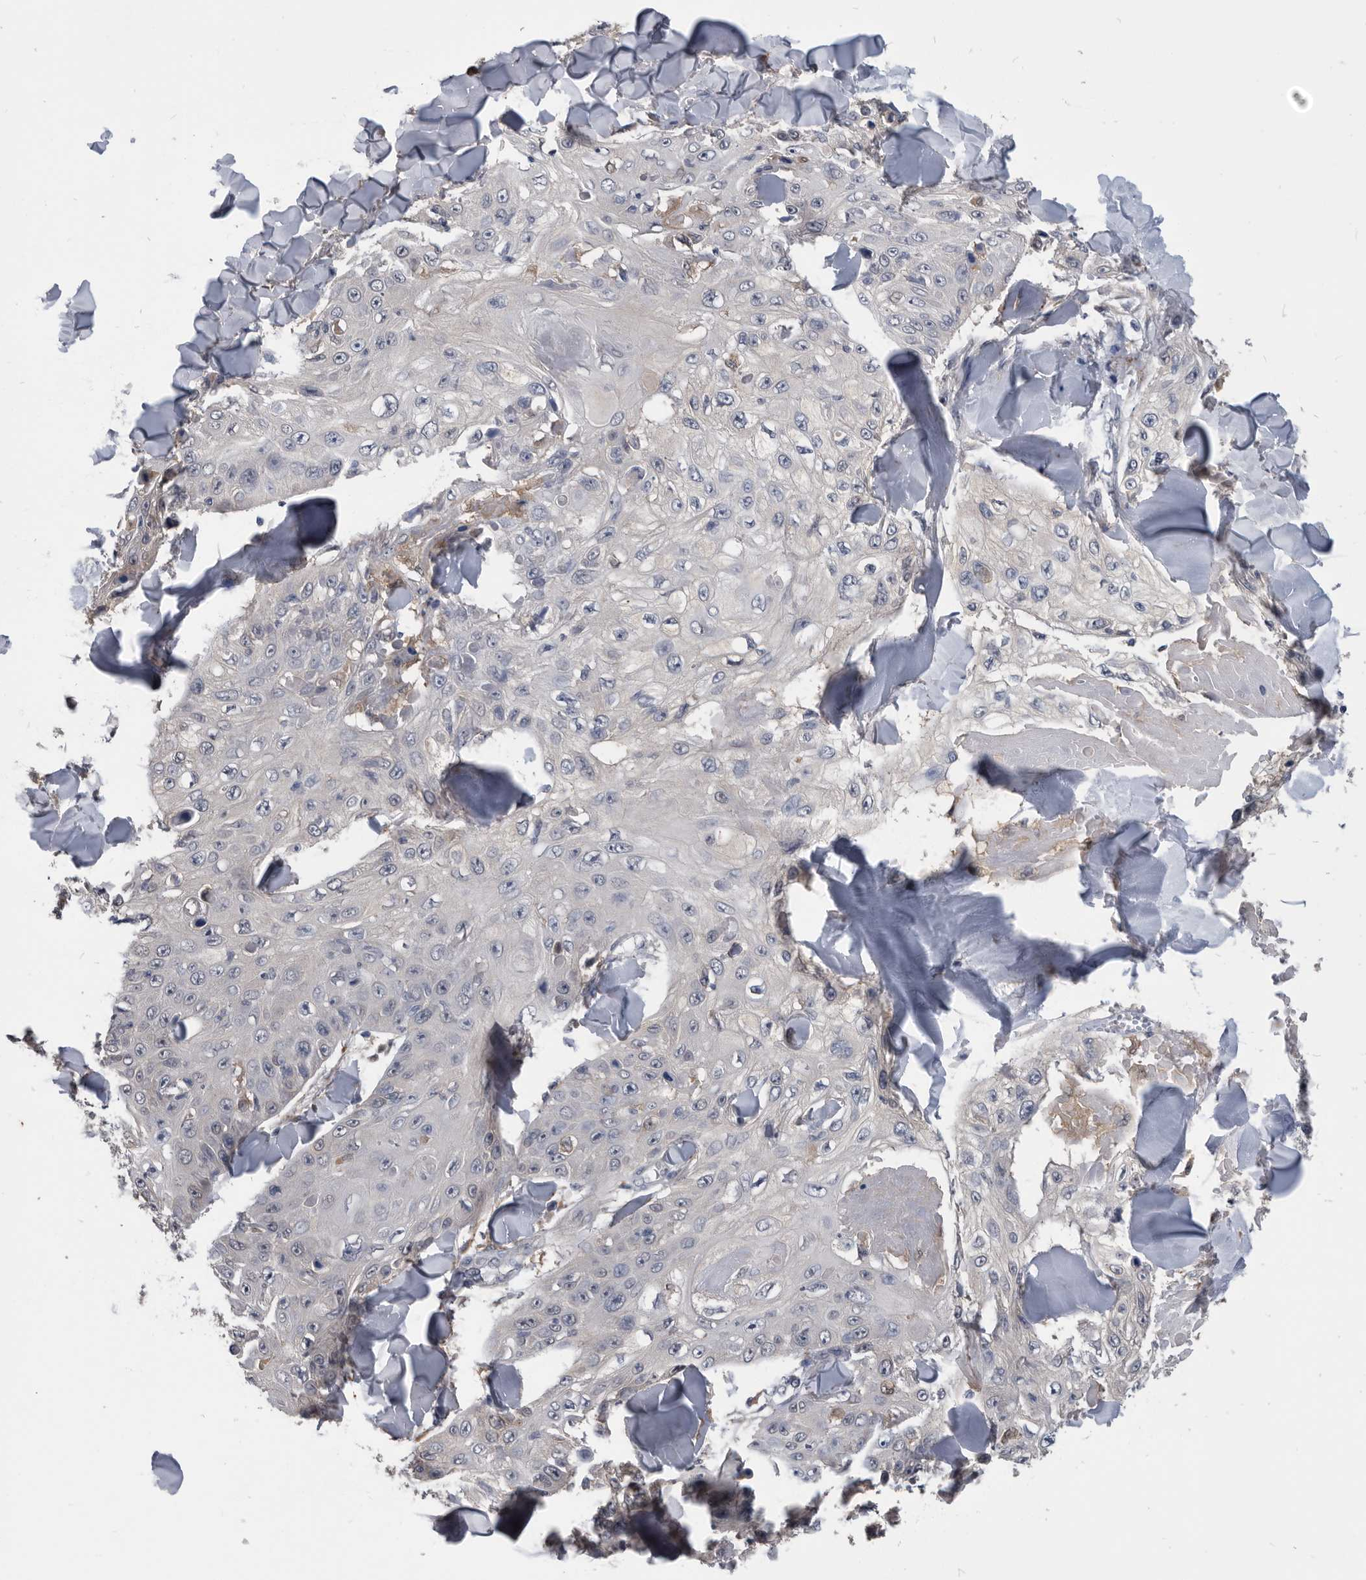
{"staining": {"intensity": "negative", "quantity": "none", "location": "none"}, "tissue": "skin cancer", "cell_type": "Tumor cells", "image_type": "cancer", "snomed": [{"axis": "morphology", "description": "Squamous cell carcinoma, NOS"}, {"axis": "topography", "description": "Skin"}], "caption": "Protein analysis of skin cancer (squamous cell carcinoma) shows no significant positivity in tumor cells.", "gene": "PDXK", "patient": {"sex": "male", "age": 86}}